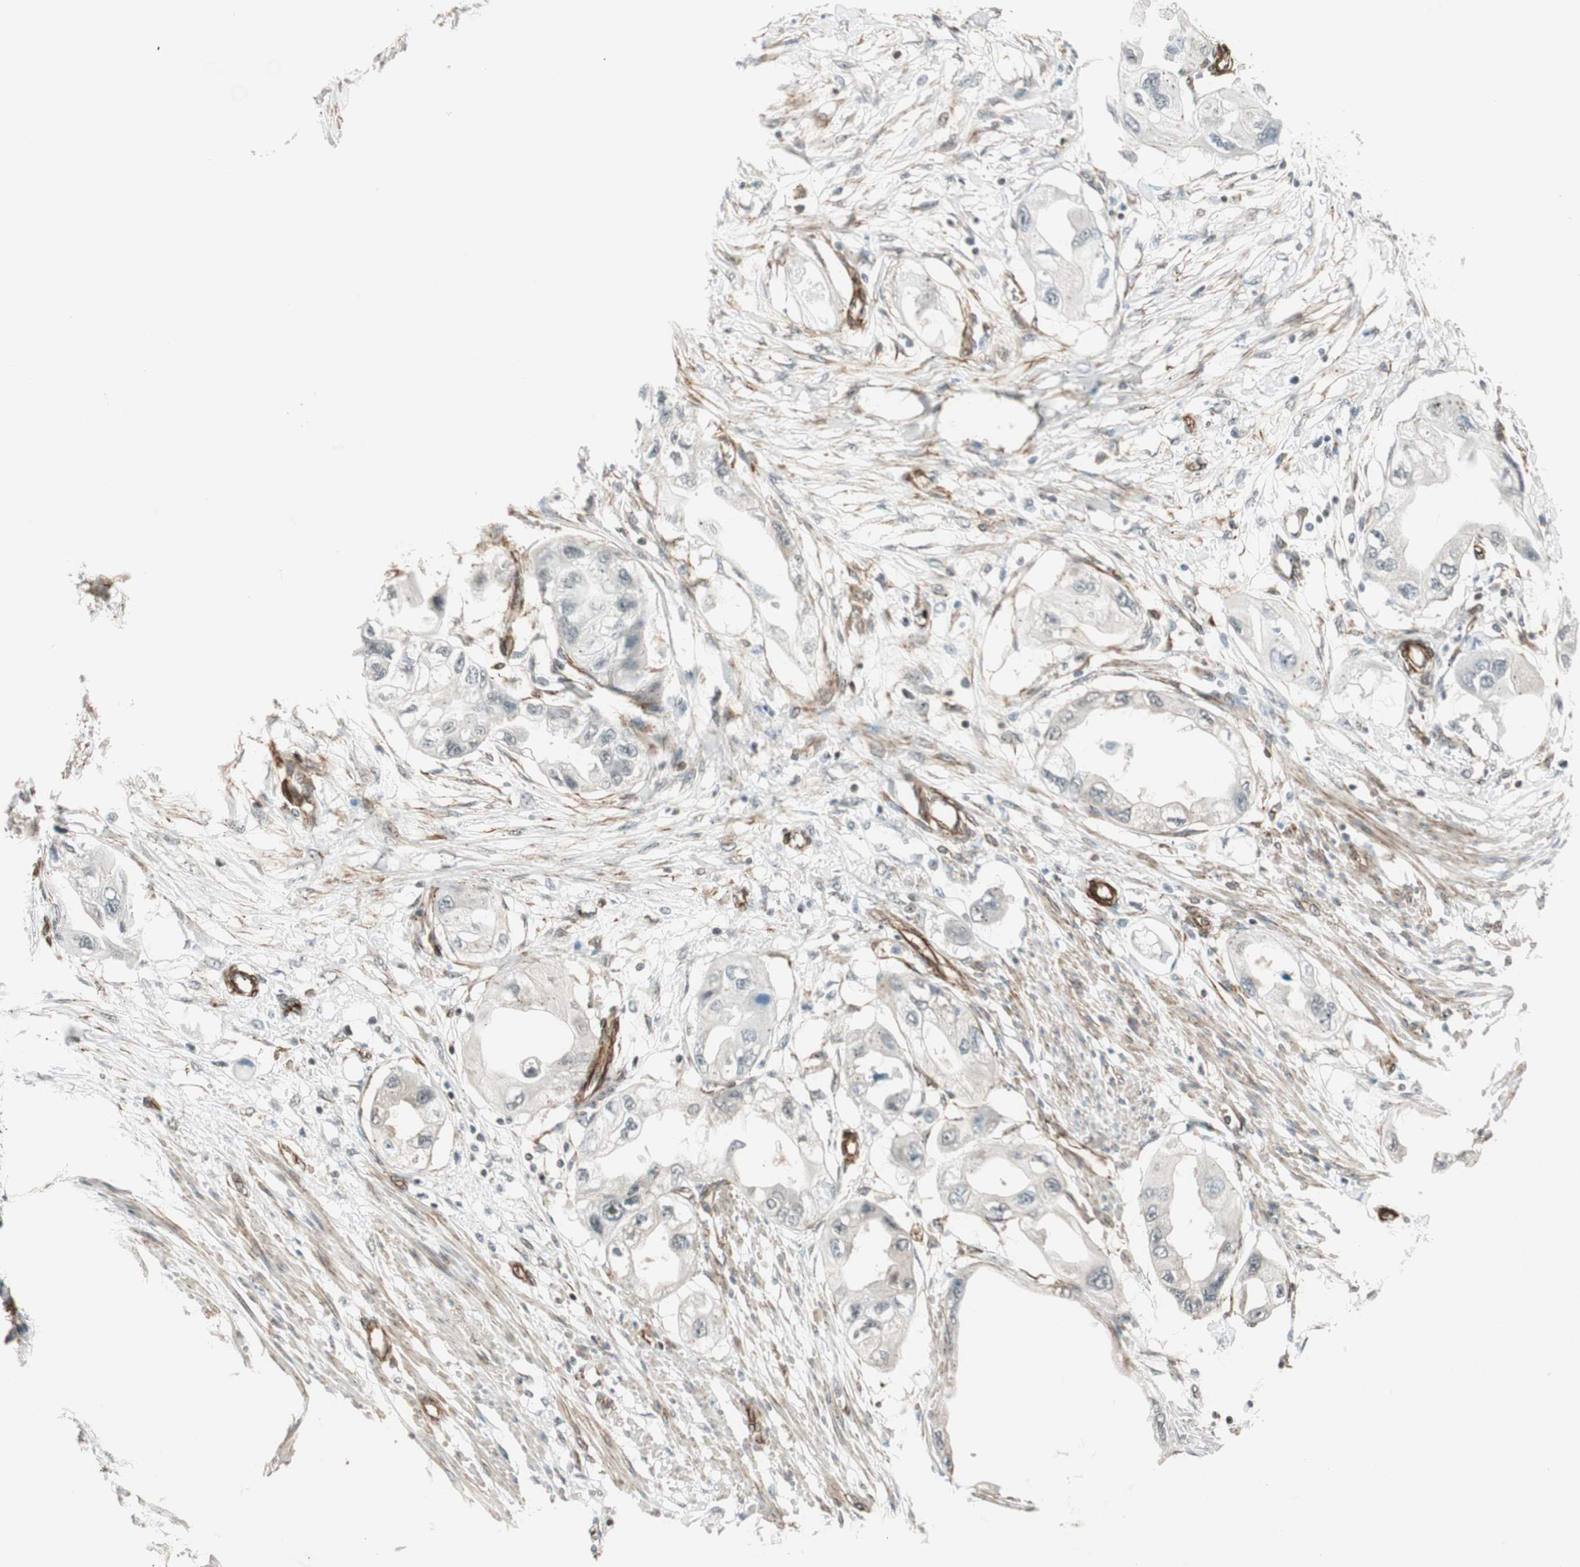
{"staining": {"intensity": "negative", "quantity": "none", "location": "none"}, "tissue": "endometrial cancer", "cell_type": "Tumor cells", "image_type": "cancer", "snomed": [{"axis": "morphology", "description": "Adenocarcinoma, NOS"}, {"axis": "topography", "description": "Endometrium"}], "caption": "An IHC photomicrograph of endometrial cancer (adenocarcinoma) is shown. There is no staining in tumor cells of endometrial cancer (adenocarcinoma).", "gene": "CDK19", "patient": {"sex": "female", "age": 67}}